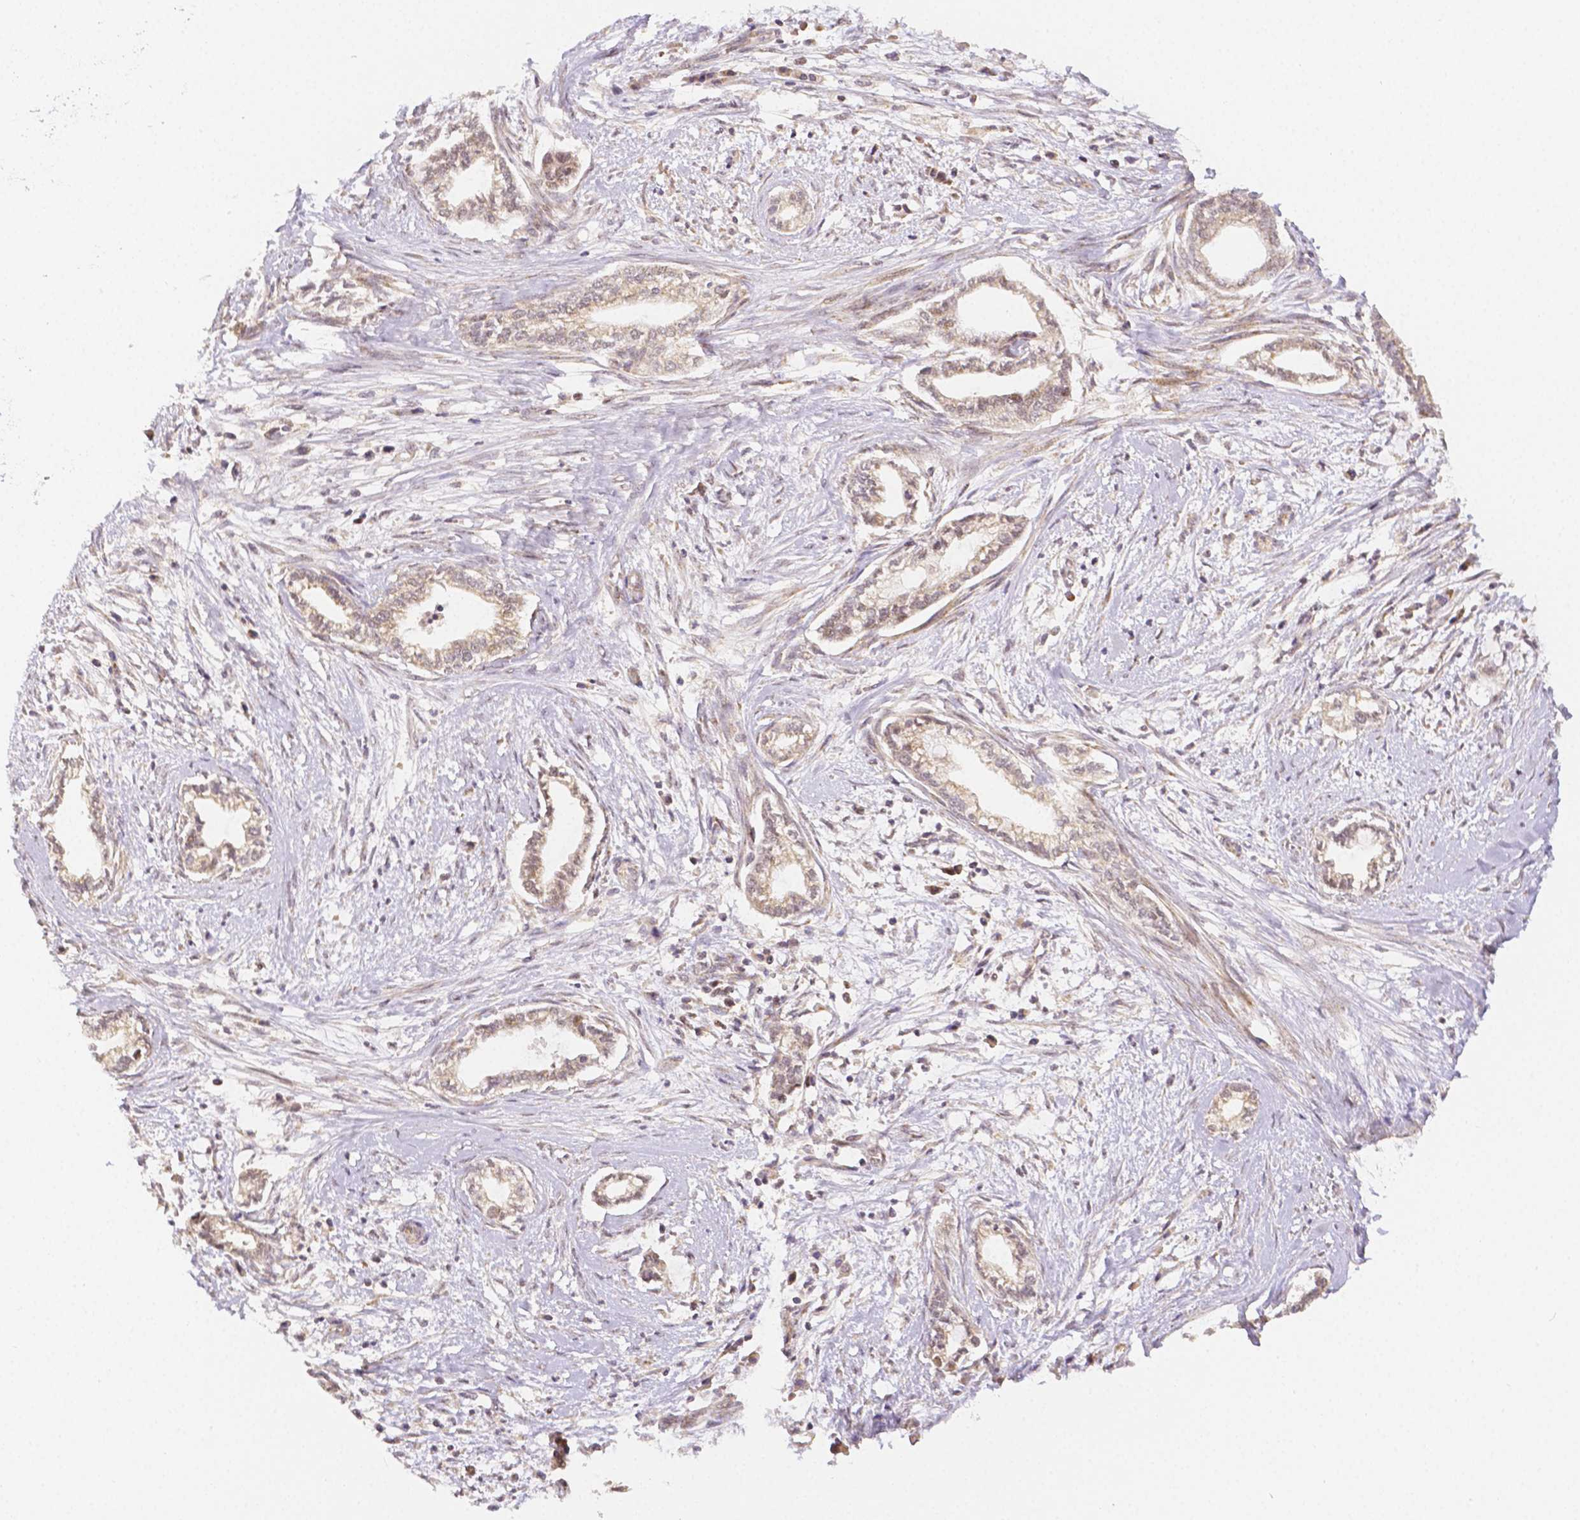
{"staining": {"intensity": "weak", "quantity": "25%-75%", "location": "cytoplasmic/membranous,nuclear"}, "tissue": "cervical cancer", "cell_type": "Tumor cells", "image_type": "cancer", "snomed": [{"axis": "morphology", "description": "Adenocarcinoma, NOS"}, {"axis": "topography", "description": "Cervix"}], "caption": "Cervical cancer (adenocarcinoma) stained with a protein marker displays weak staining in tumor cells.", "gene": "RHOT1", "patient": {"sex": "female", "age": 62}}